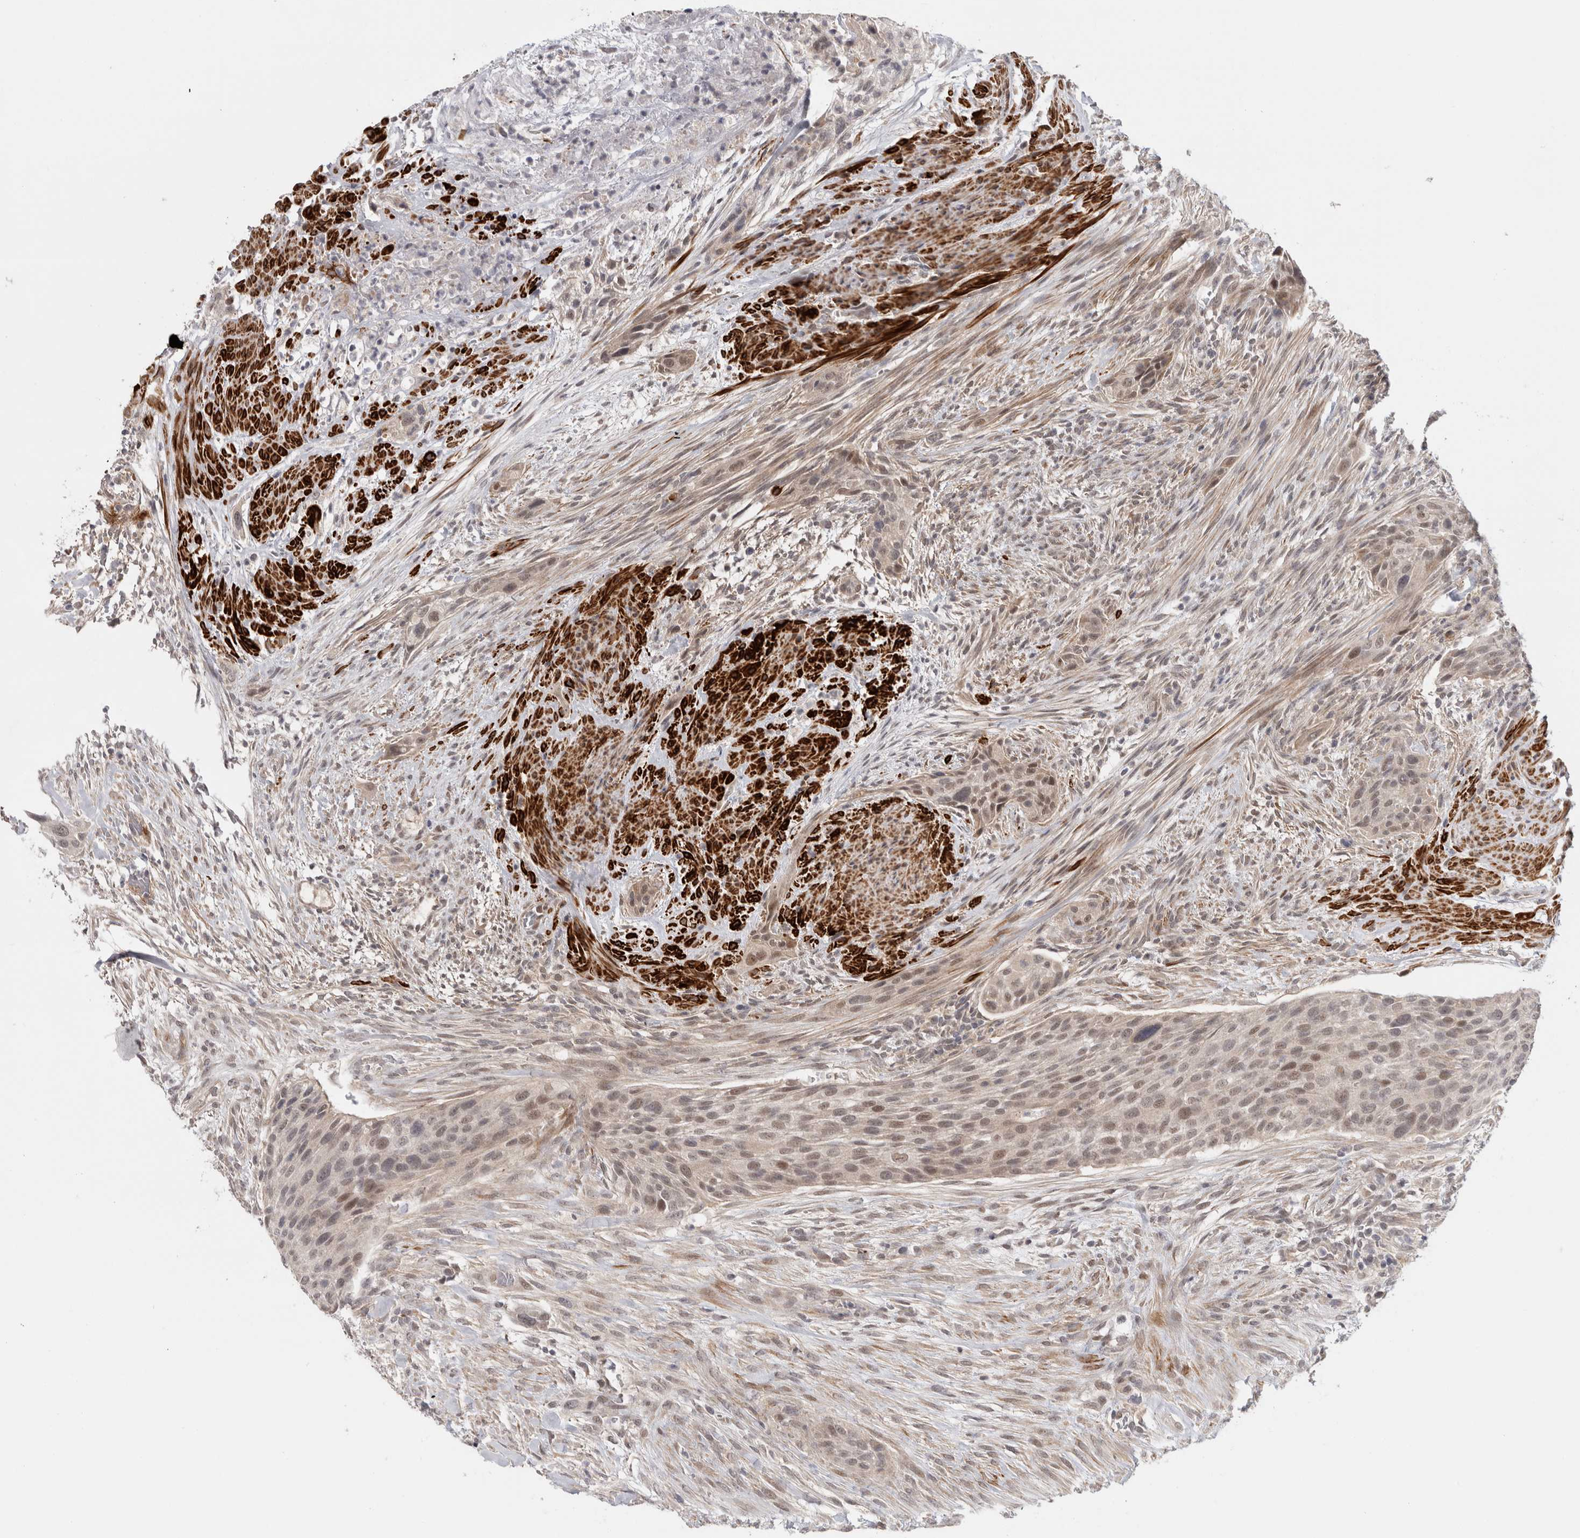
{"staining": {"intensity": "moderate", "quantity": ">75%", "location": "cytoplasmic/membranous,nuclear"}, "tissue": "urothelial cancer", "cell_type": "Tumor cells", "image_type": "cancer", "snomed": [{"axis": "morphology", "description": "Urothelial carcinoma, High grade"}, {"axis": "topography", "description": "Urinary bladder"}], "caption": "High-power microscopy captured an IHC photomicrograph of high-grade urothelial carcinoma, revealing moderate cytoplasmic/membranous and nuclear positivity in approximately >75% of tumor cells.", "gene": "ZNF318", "patient": {"sex": "male", "age": 35}}